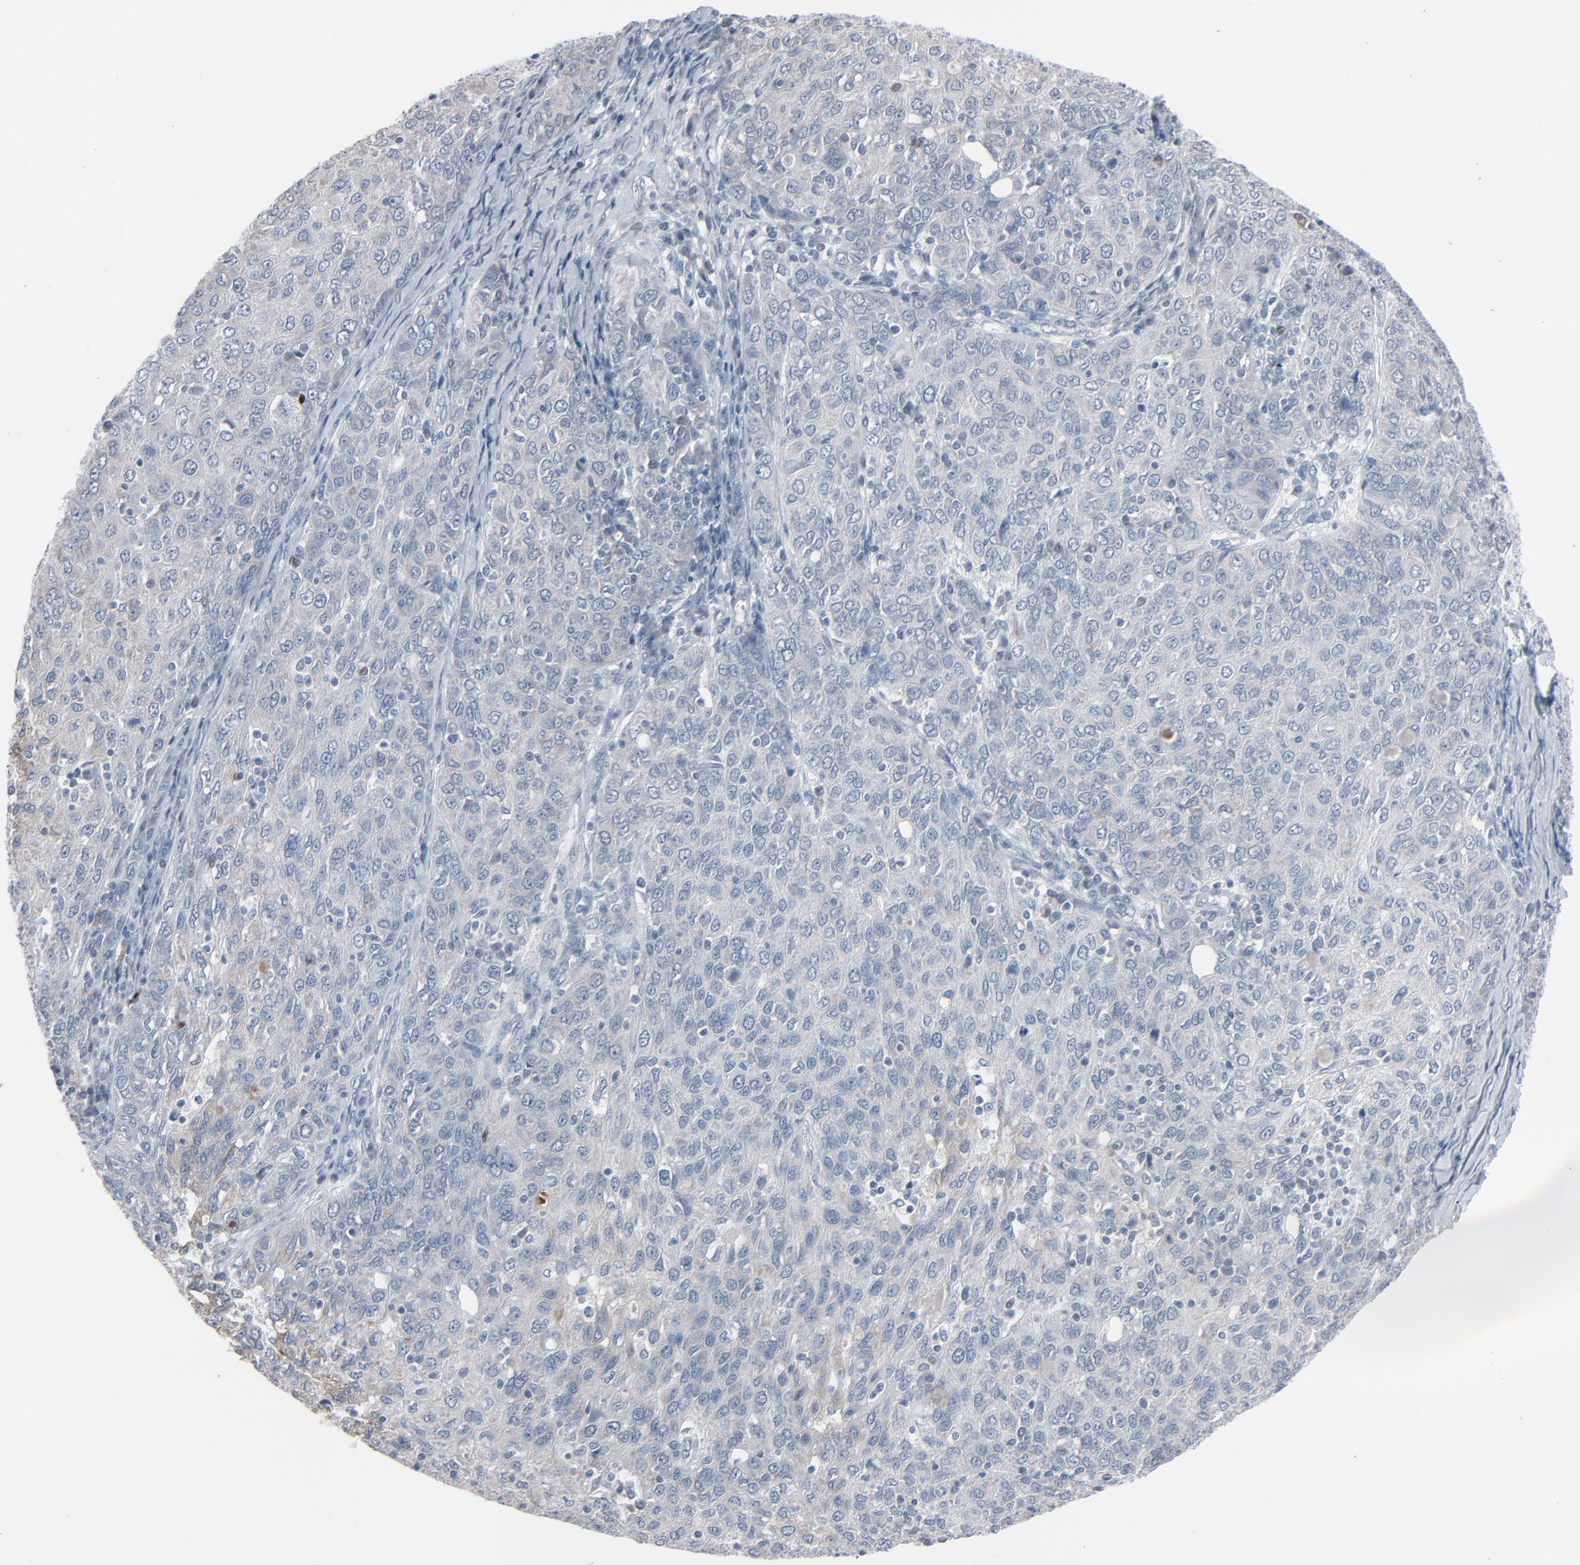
{"staining": {"intensity": "weak", "quantity": "<25%", "location": "cytoplasmic/membranous"}, "tissue": "ovarian cancer", "cell_type": "Tumor cells", "image_type": "cancer", "snomed": [{"axis": "morphology", "description": "Carcinoma, endometroid"}, {"axis": "topography", "description": "Ovary"}], "caption": "Histopathology image shows no significant protein expression in tumor cells of ovarian cancer (endometroid carcinoma).", "gene": "SAGE1", "patient": {"sex": "female", "age": 50}}